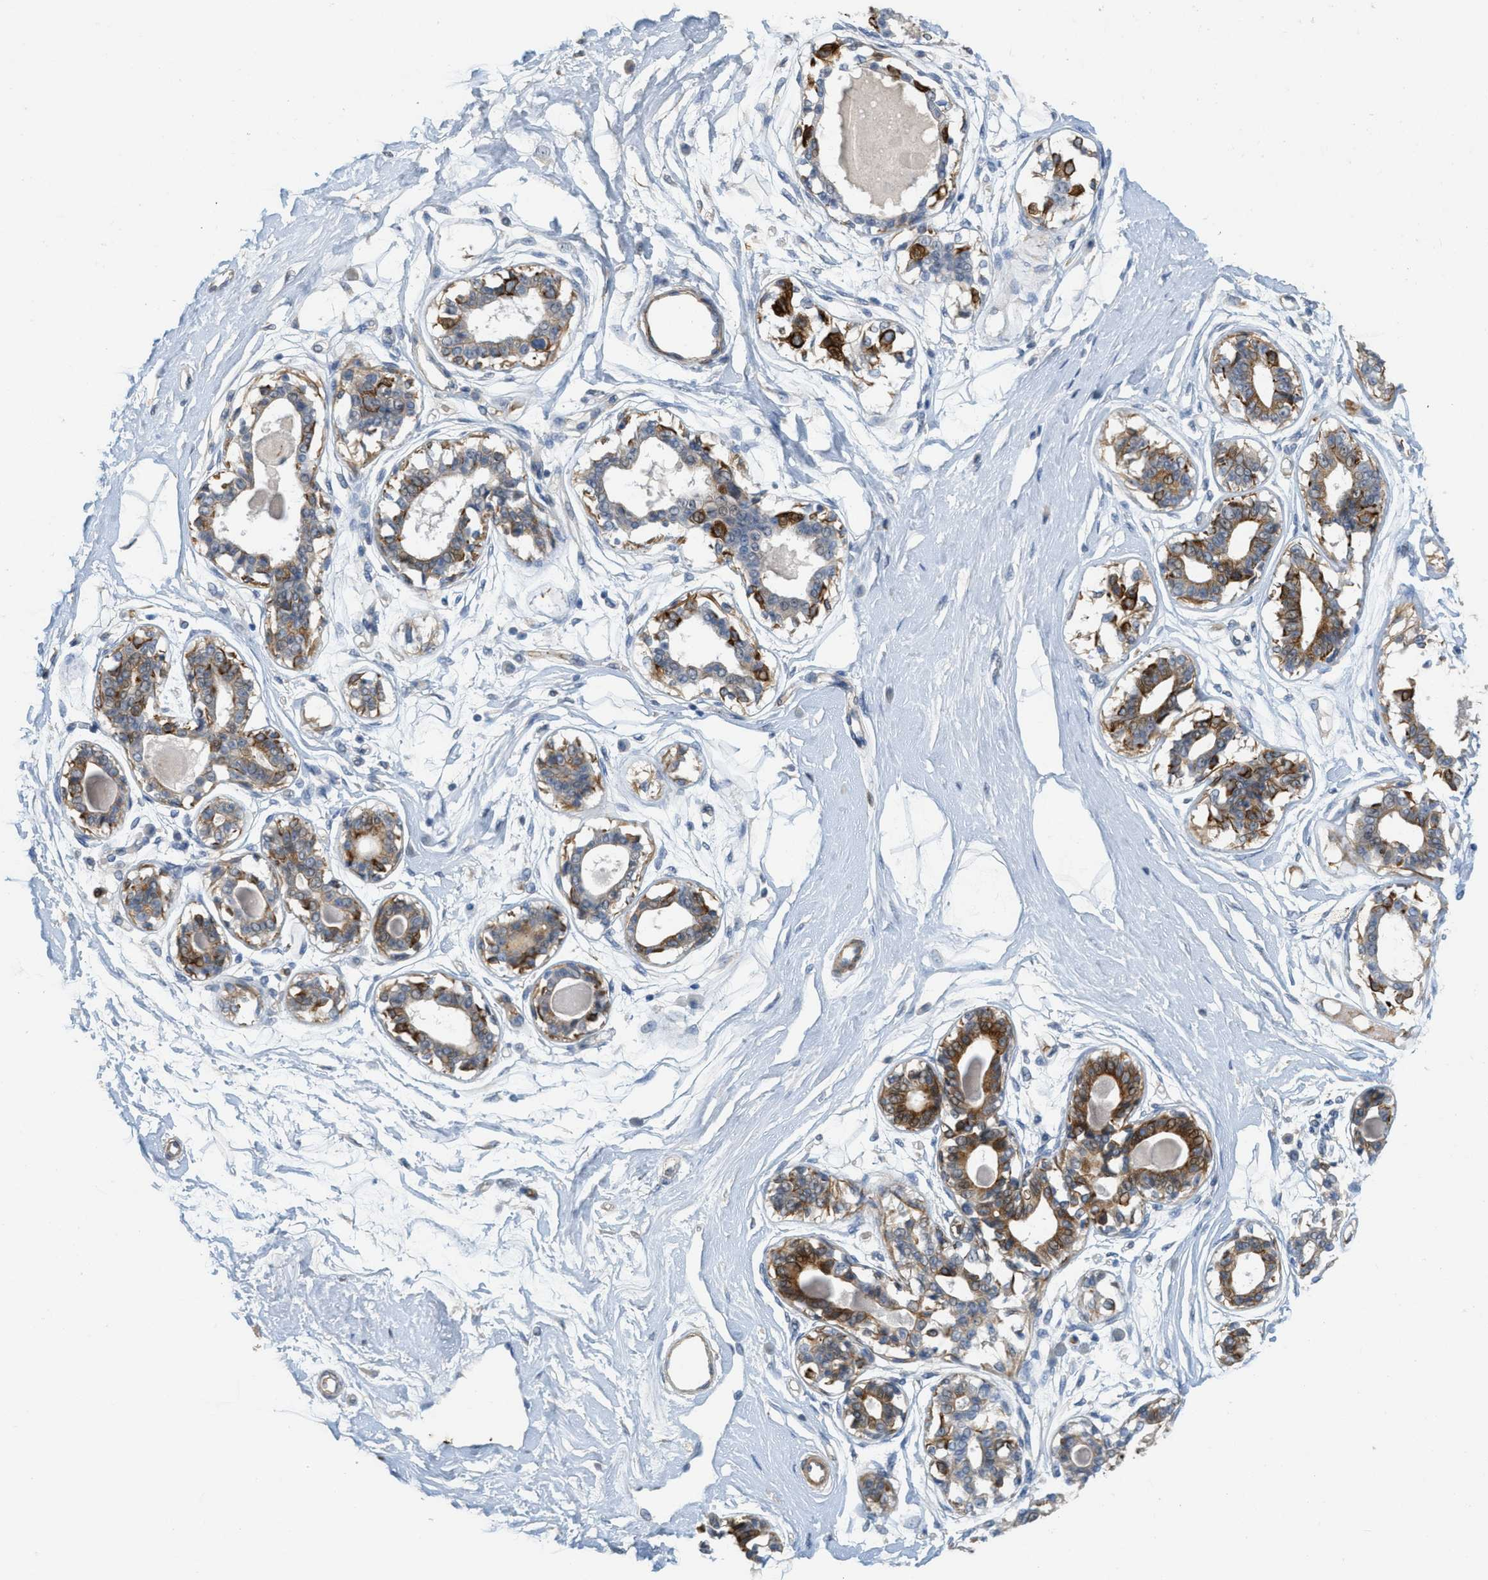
{"staining": {"intensity": "negative", "quantity": "none", "location": "none"}, "tissue": "breast", "cell_type": "Adipocytes", "image_type": "normal", "snomed": [{"axis": "morphology", "description": "Normal tissue, NOS"}, {"axis": "topography", "description": "Breast"}], "caption": "IHC of benign breast displays no expression in adipocytes.", "gene": "MRS2", "patient": {"sex": "female", "age": 45}}